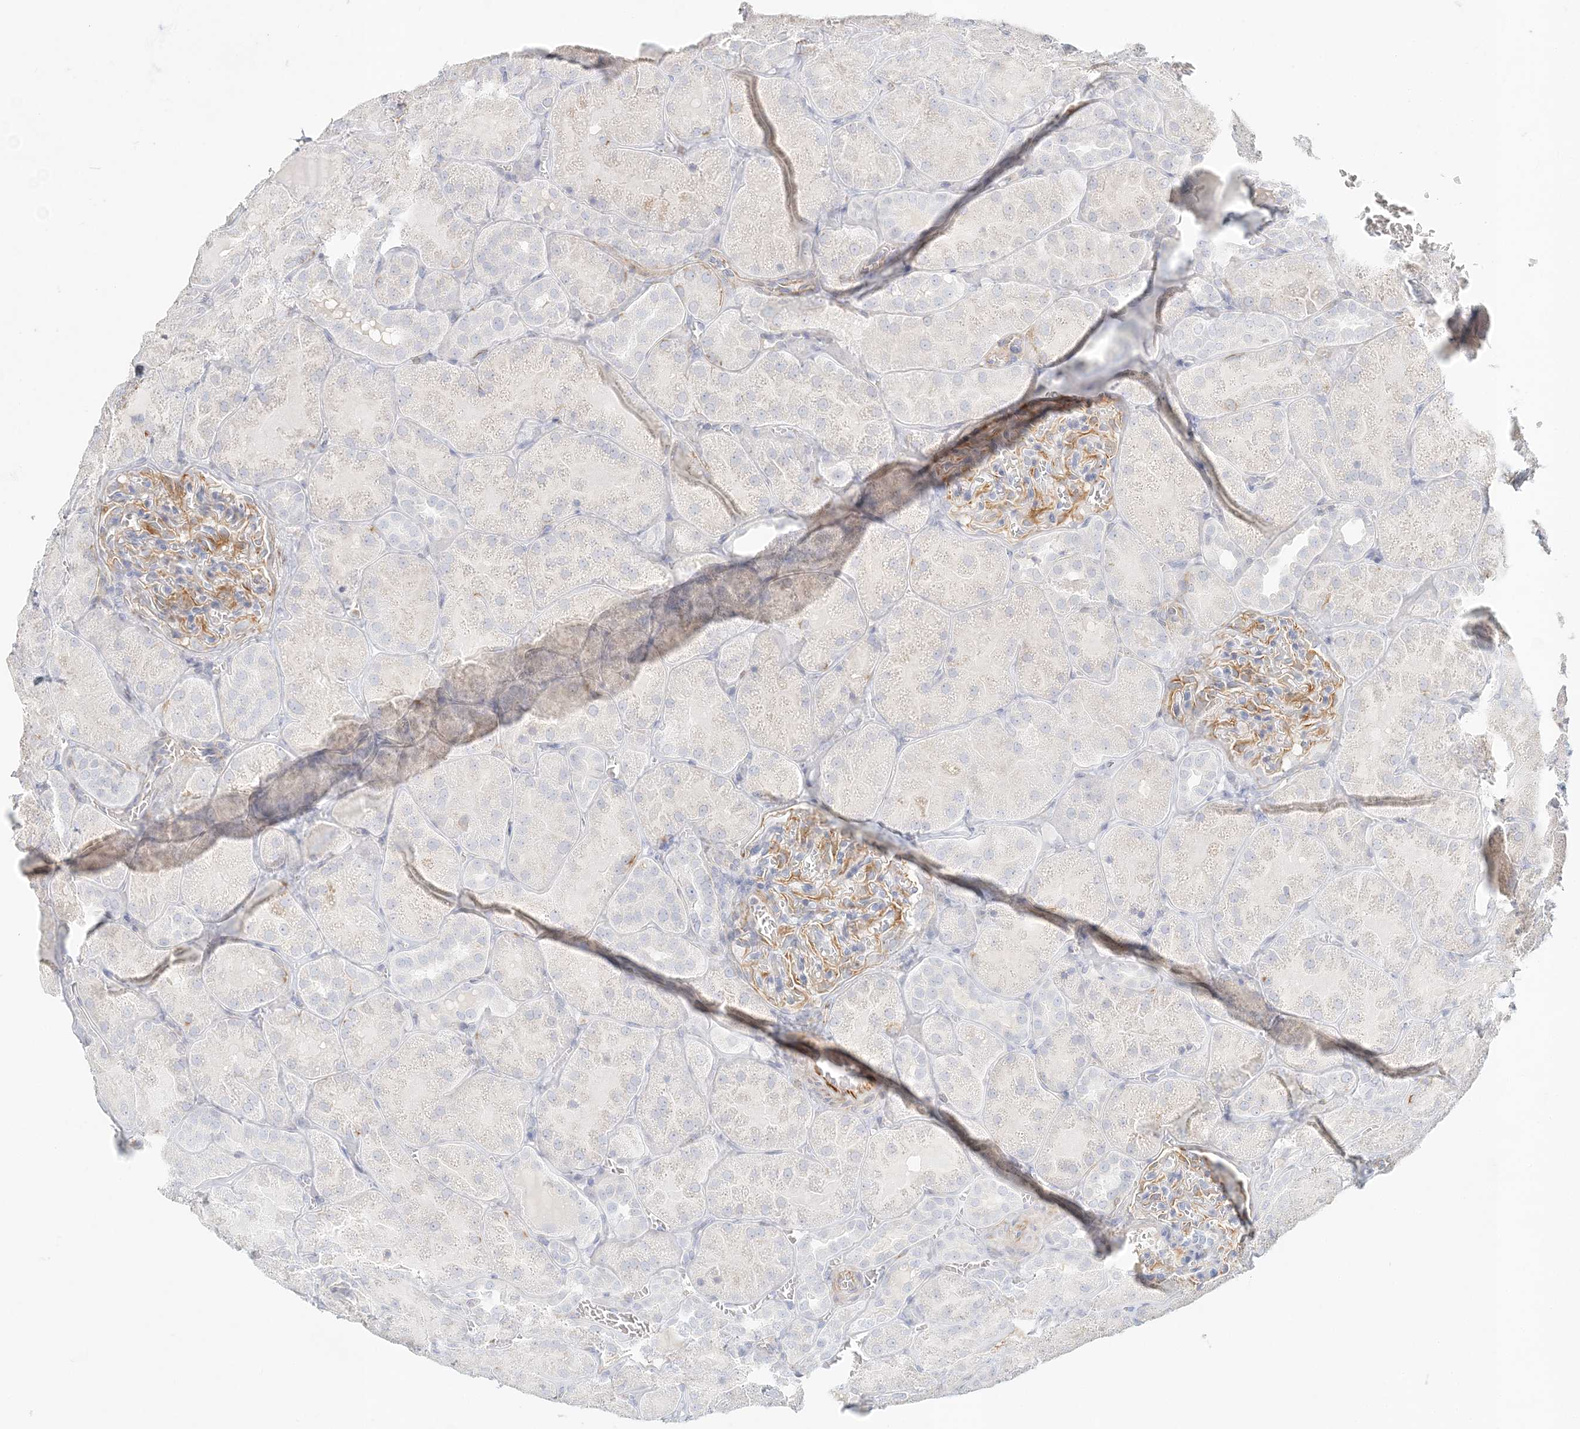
{"staining": {"intensity": "moderate", "quantity": "25%-75%", "location": "cytoplasmic/membranous"}, "tissue": "kidney", "cell_type": "Cells in glomeruli", "image_type": "normal", "snomed": [{"axis": "morphology", "description": "Normal tissue, NOS"}, {"axis": "topography", "description": "Kidney"}], "caption": "Immunohistochemistry of benign human kidney exhibits medium levels of moderate cytoplasmic/membranous staining in approximately 25%-75% of cells in glomeruli. (Brightfield microscopy of DAB IHC at high magnification).", "gene": "DMRTB1", "patient": {"sex": "male", "age": 28}}